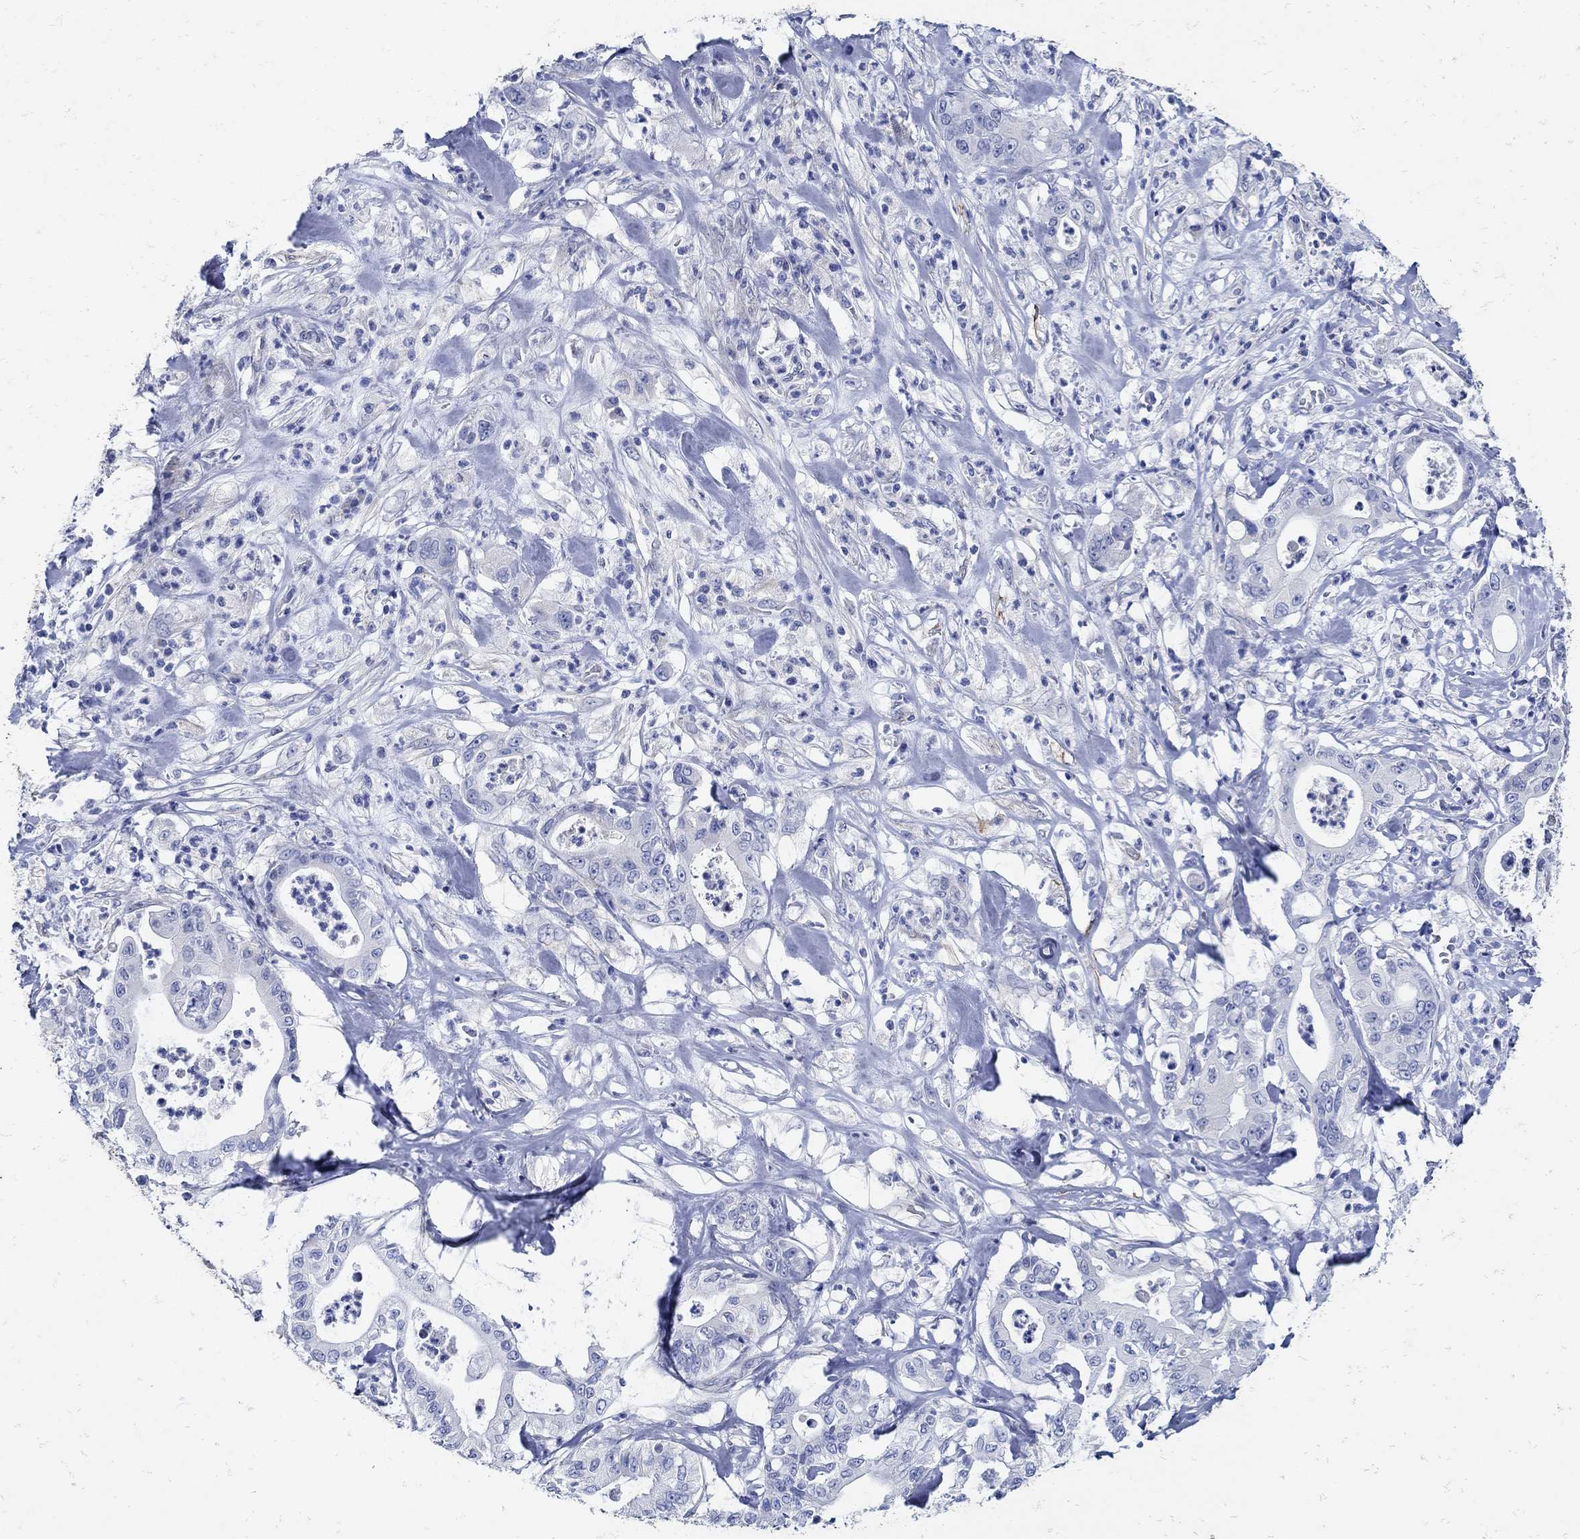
{"staining": {"intensity": "negative", "quantity": "none", "location": "none"}, "tissue": "pancreatic cancer", "cell_type": "Tumor cells", "image_type": "cancer", "snomed": [{"axis": "morphology", "description": "Adenocarcinoma, NOS"}, {"axis": "topography", "description": "Pancreas"}], "caption": "Tumor cells are negative for protein expression in human pancreatic cancer. (Immunohistochemistry (ihc), brightfield microscopy, high magnification).", "gene": "NOS1", "patient": {"sex": "male", "age": 71}}